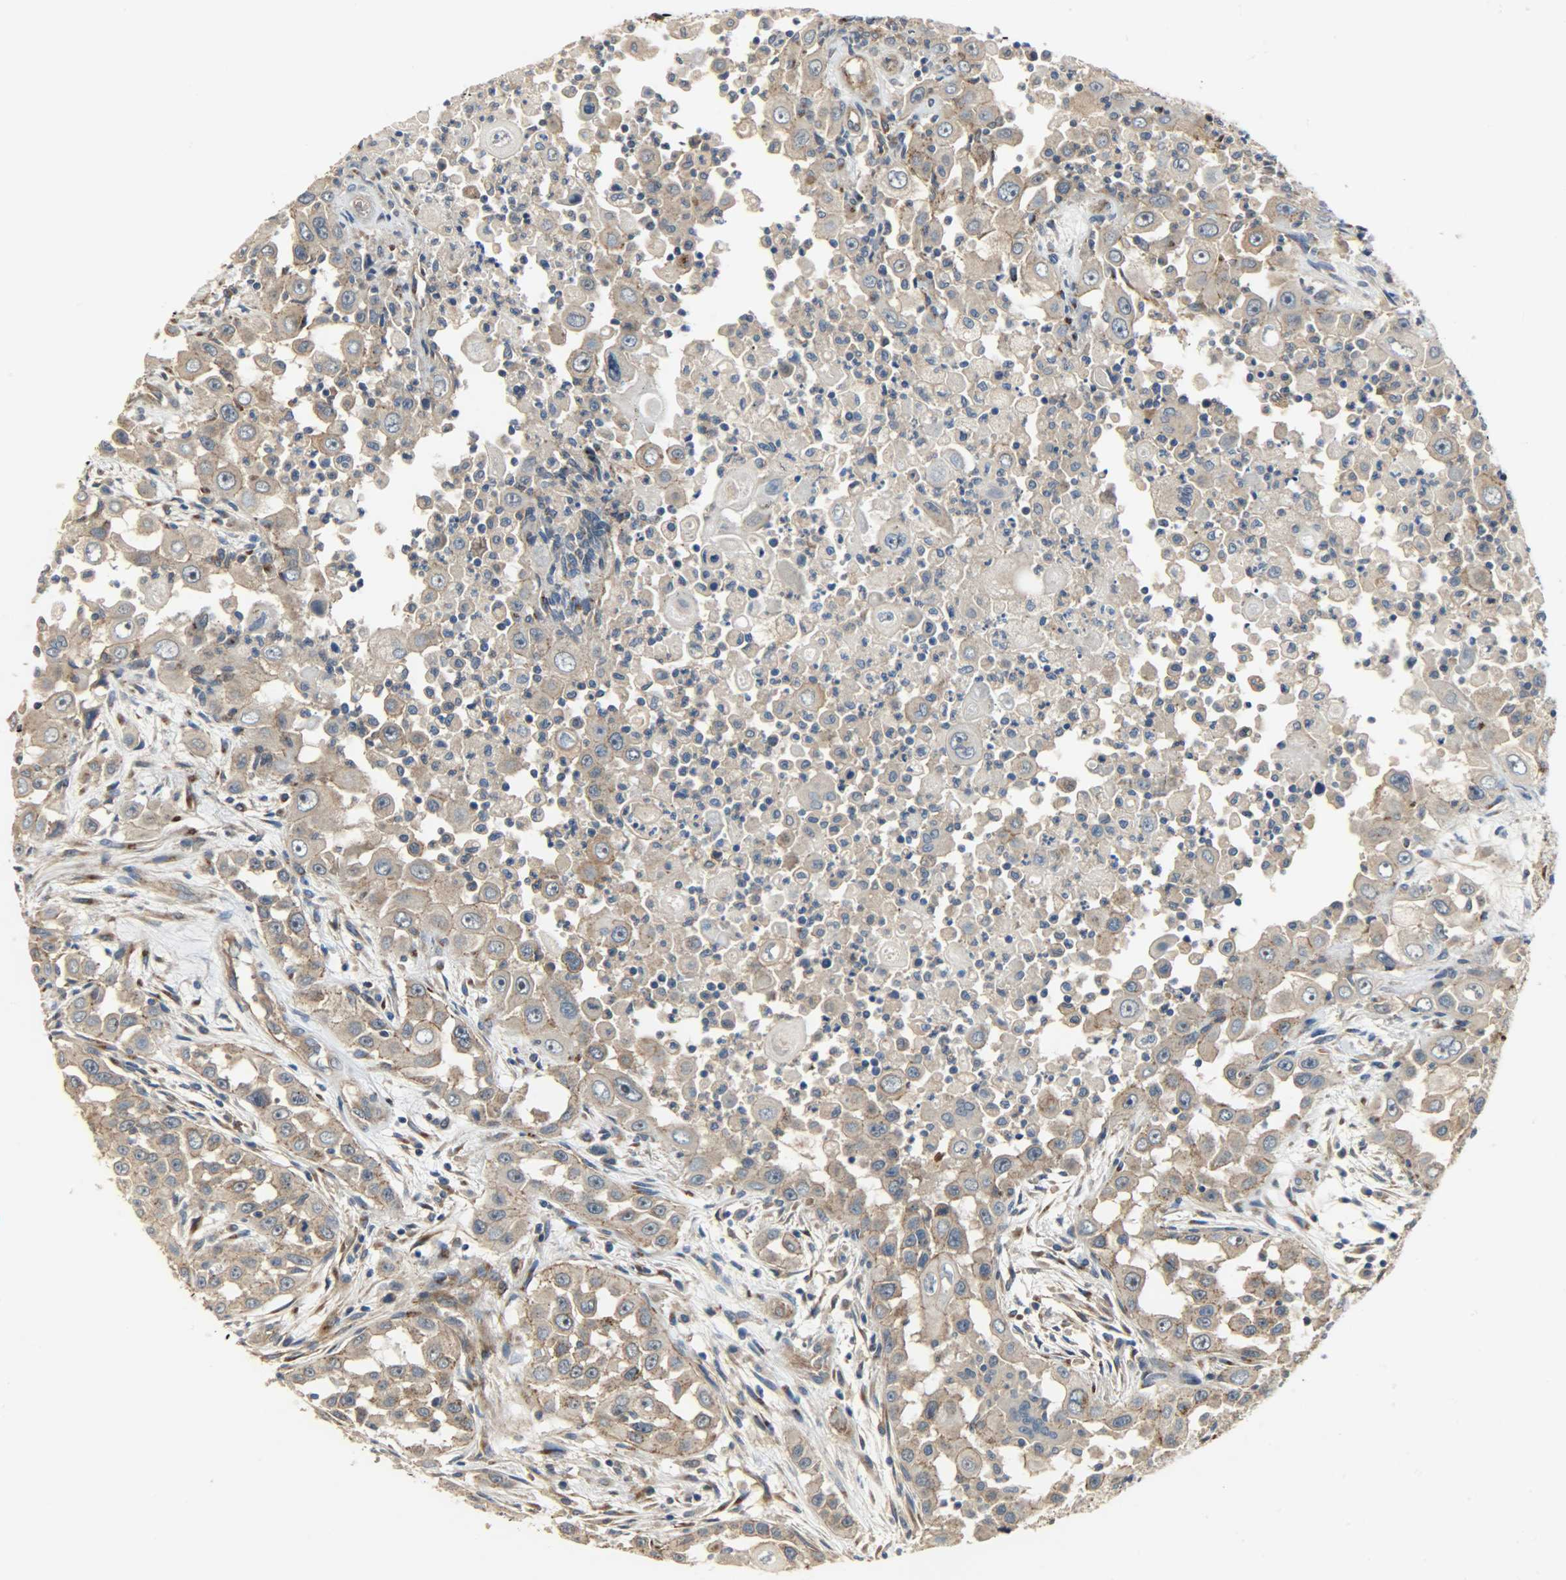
{"staining": {"intensity": "weak", "quantity": ">75%", "location": "cytoplasmic/membranous"}, "tissue": "head and neck cancer", "cell_type": "Tumor cells", "image_type": "cancer", "snomed": [{"axis": "morphology", "description": "Carcinoma, NOS"}, {"axis": "topography", "description": "Head-Neck"}], "caption": "Protein staining demonstrates weak cytoplasmic/membranous expression in approximately >75% of tumor cells in carcinoma (head and neck).", "gene": "KIAA1217", "patient": {"sex": "male", "age": 87}}